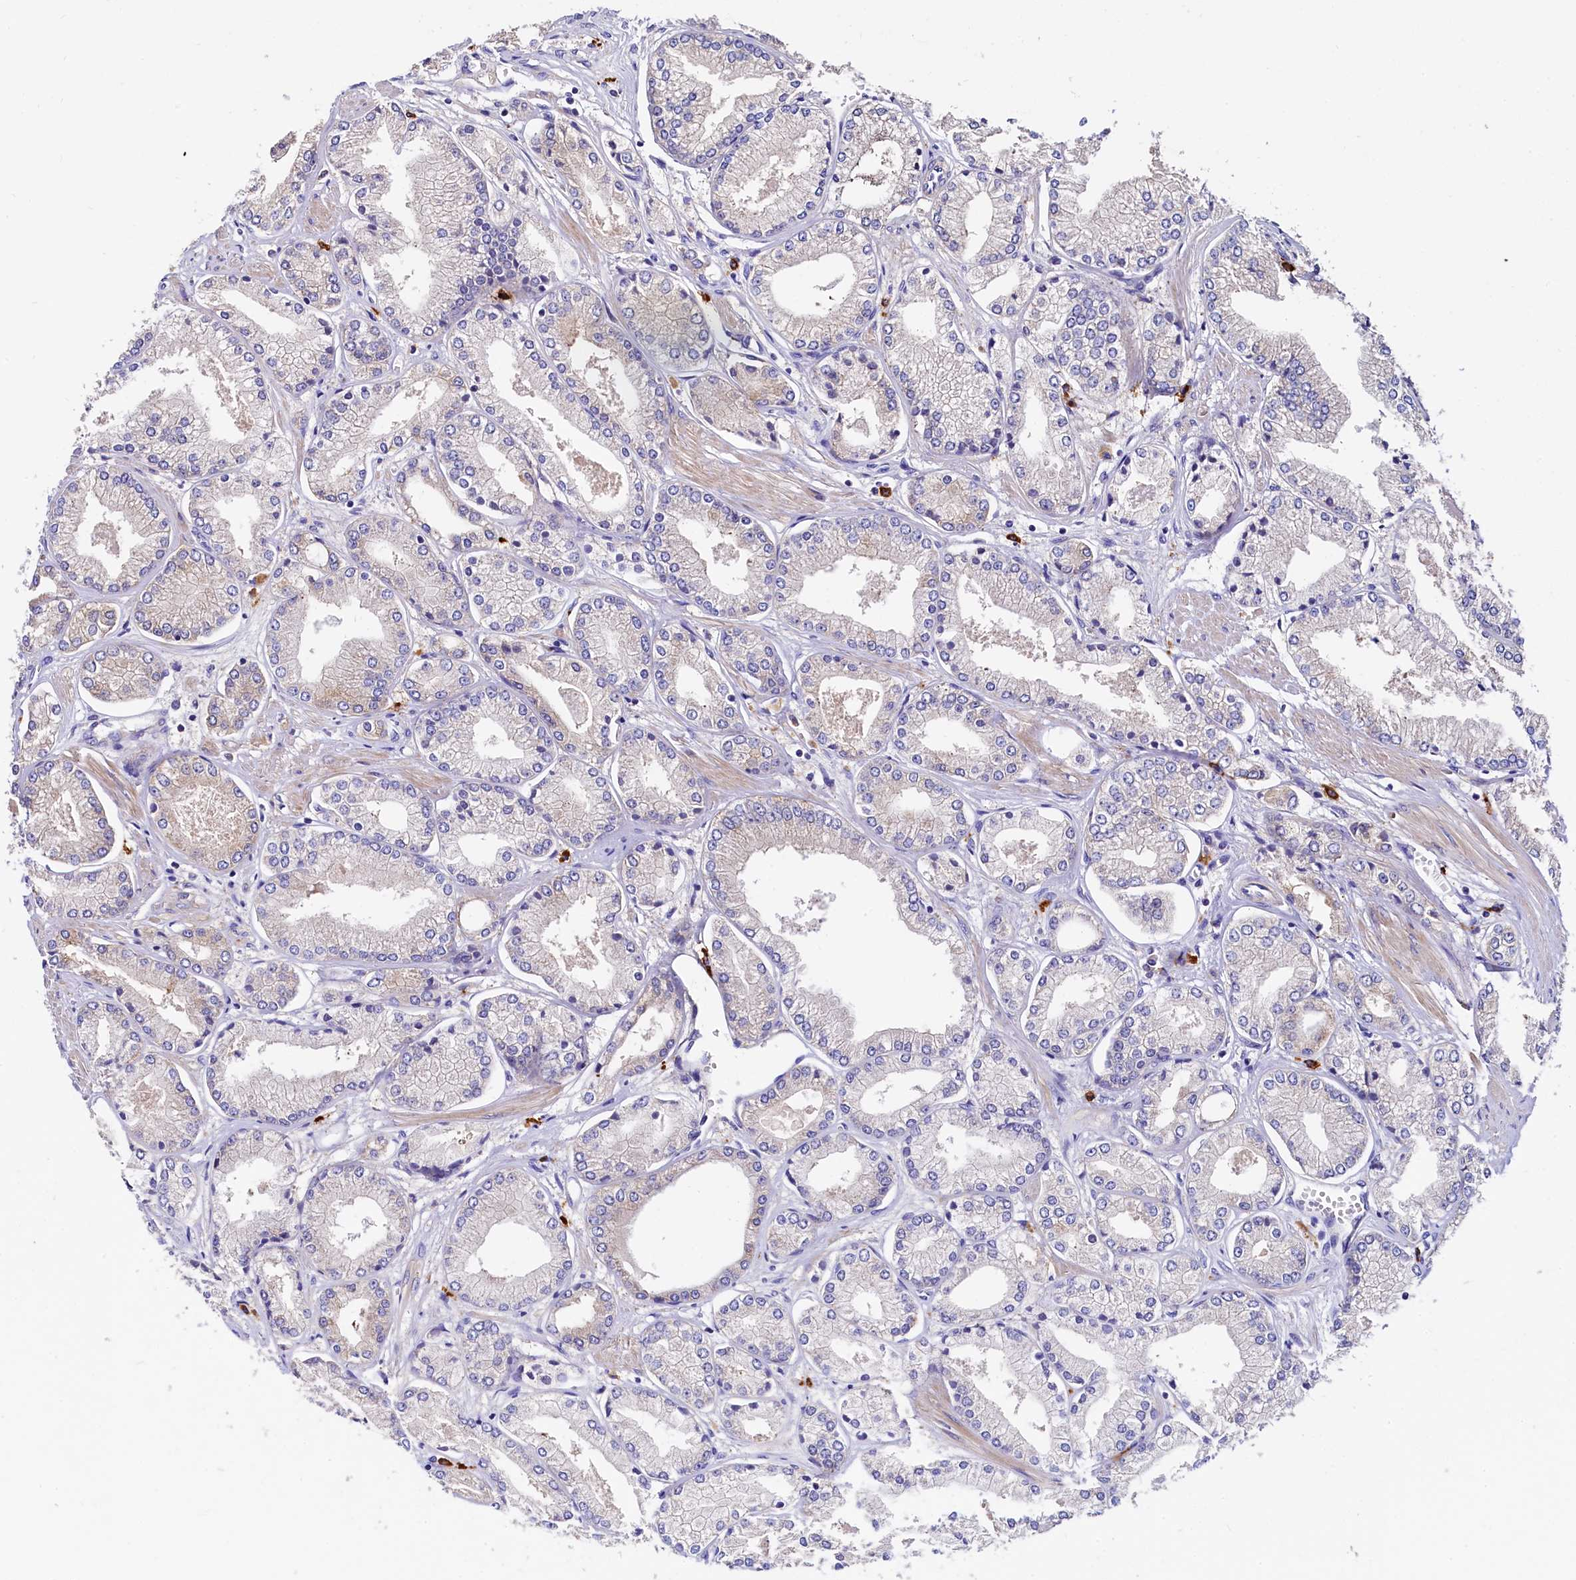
{"staining": {"intensity": "negative", "quantity": "none", "location": "none"}, "tissue": "prostate cancer", "cell_type": "Tumor cells", "image_type": "cancer", "snomed": [{"axis": "morphology", "description": "Adenocarcinoma, Low grade"}, {"axis": "topography", "description": "Prostate"}], "caption": "An image of adenocarcinoma (low-grade) (prostate) stained for a protein demonstrates no brown staining in tumor cells.", "gene": "EPS8L2", "patient": {"sex": "male", "age": 60}}